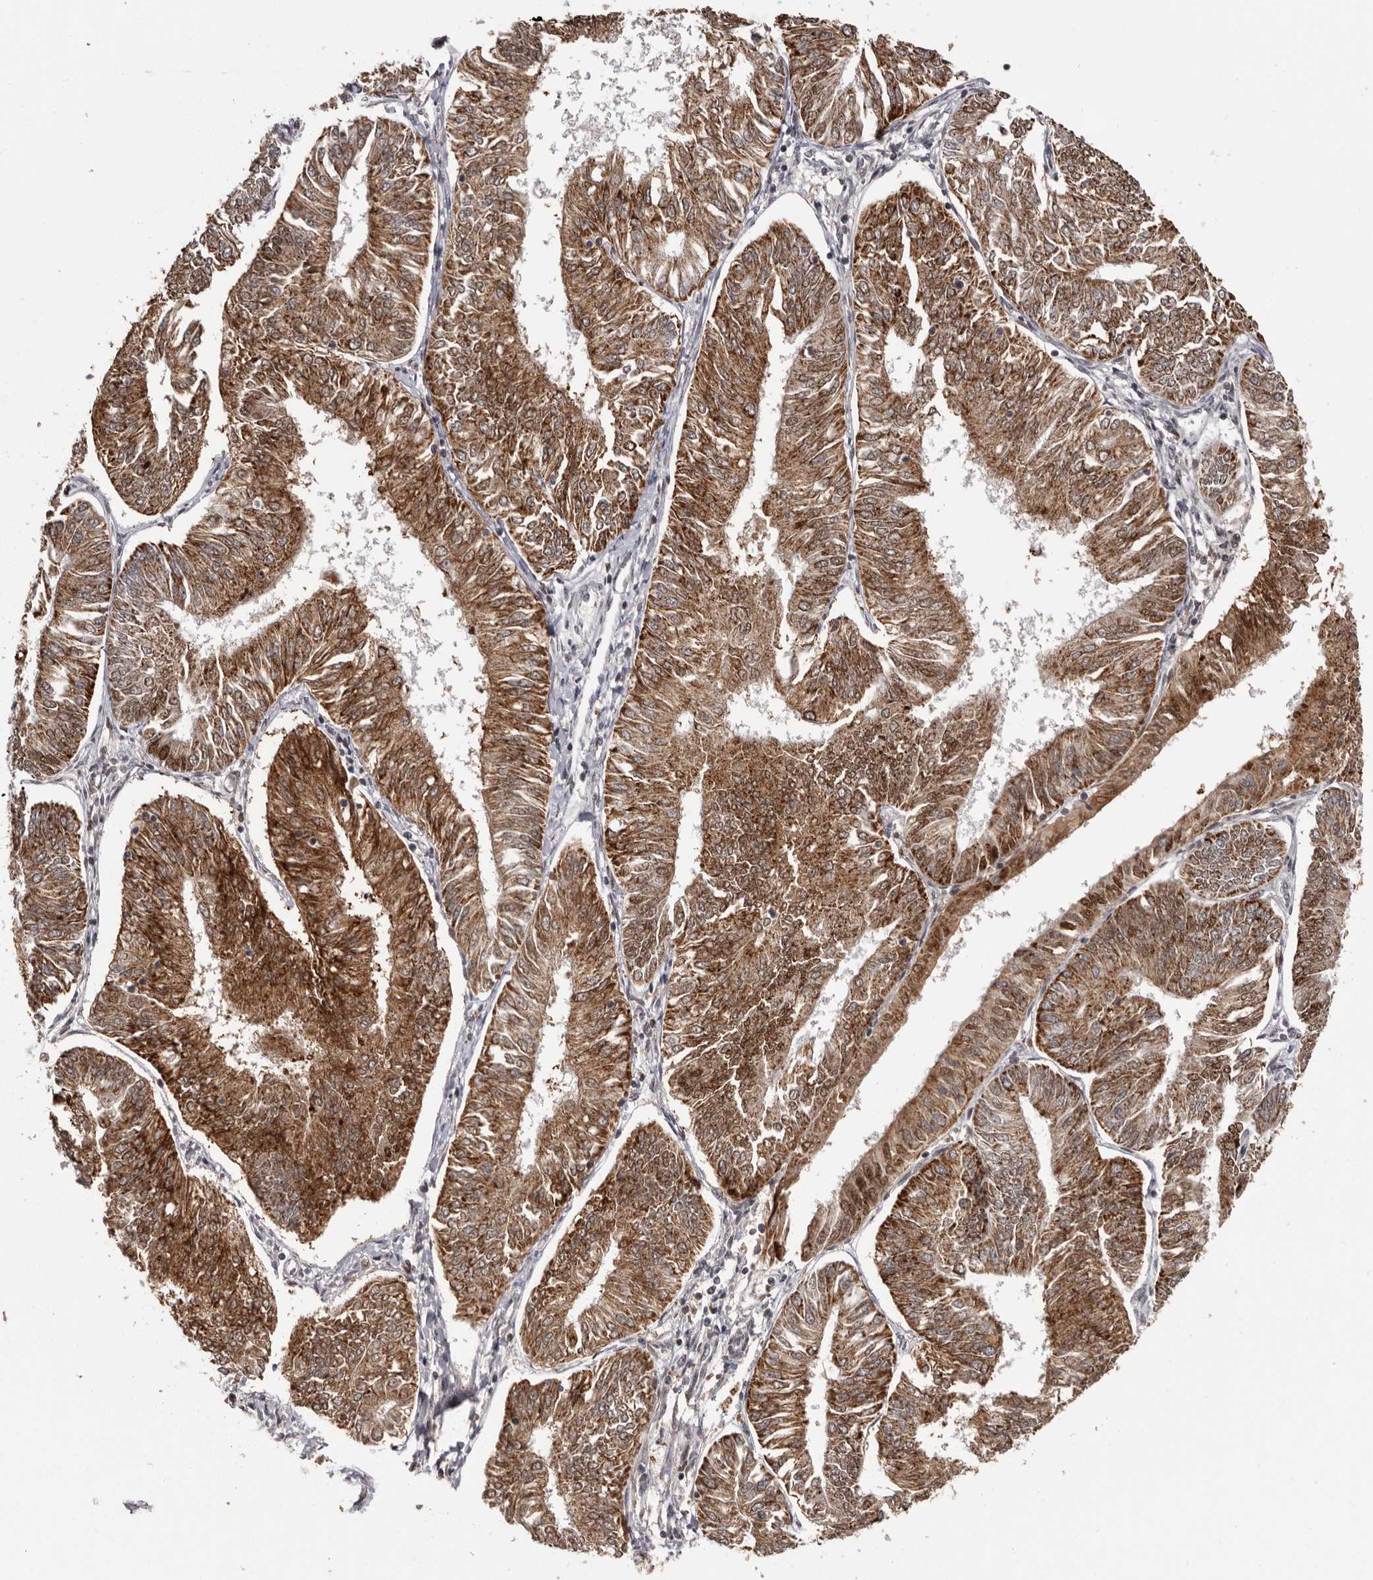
{"staining": {"intensity": "strong", "quantity": ">75%", "location": "cytoplasmic/membranous"}, "tissue": "endometrial cancer", "cell_type": "Tumor cells", "image_type": "cancer", "snomed": [{"axis": "morphology", "description": "Adenocarcinoma, NOS"}, {"axis": "topography", "description": "Endometrium"}], "caption": "The micrograph demonstrates immunohistochemical staining of endometrial cancer. There is strong cytoplasmic/membranous staining is present in approximately >75% of tumor cells. (Stains: DAB in brown, nuclei in blue, Microscopy: brightfield microscopy at high magnification).", "gene": "C17orf99", "patient": {"sex": "female", "age": 58}}